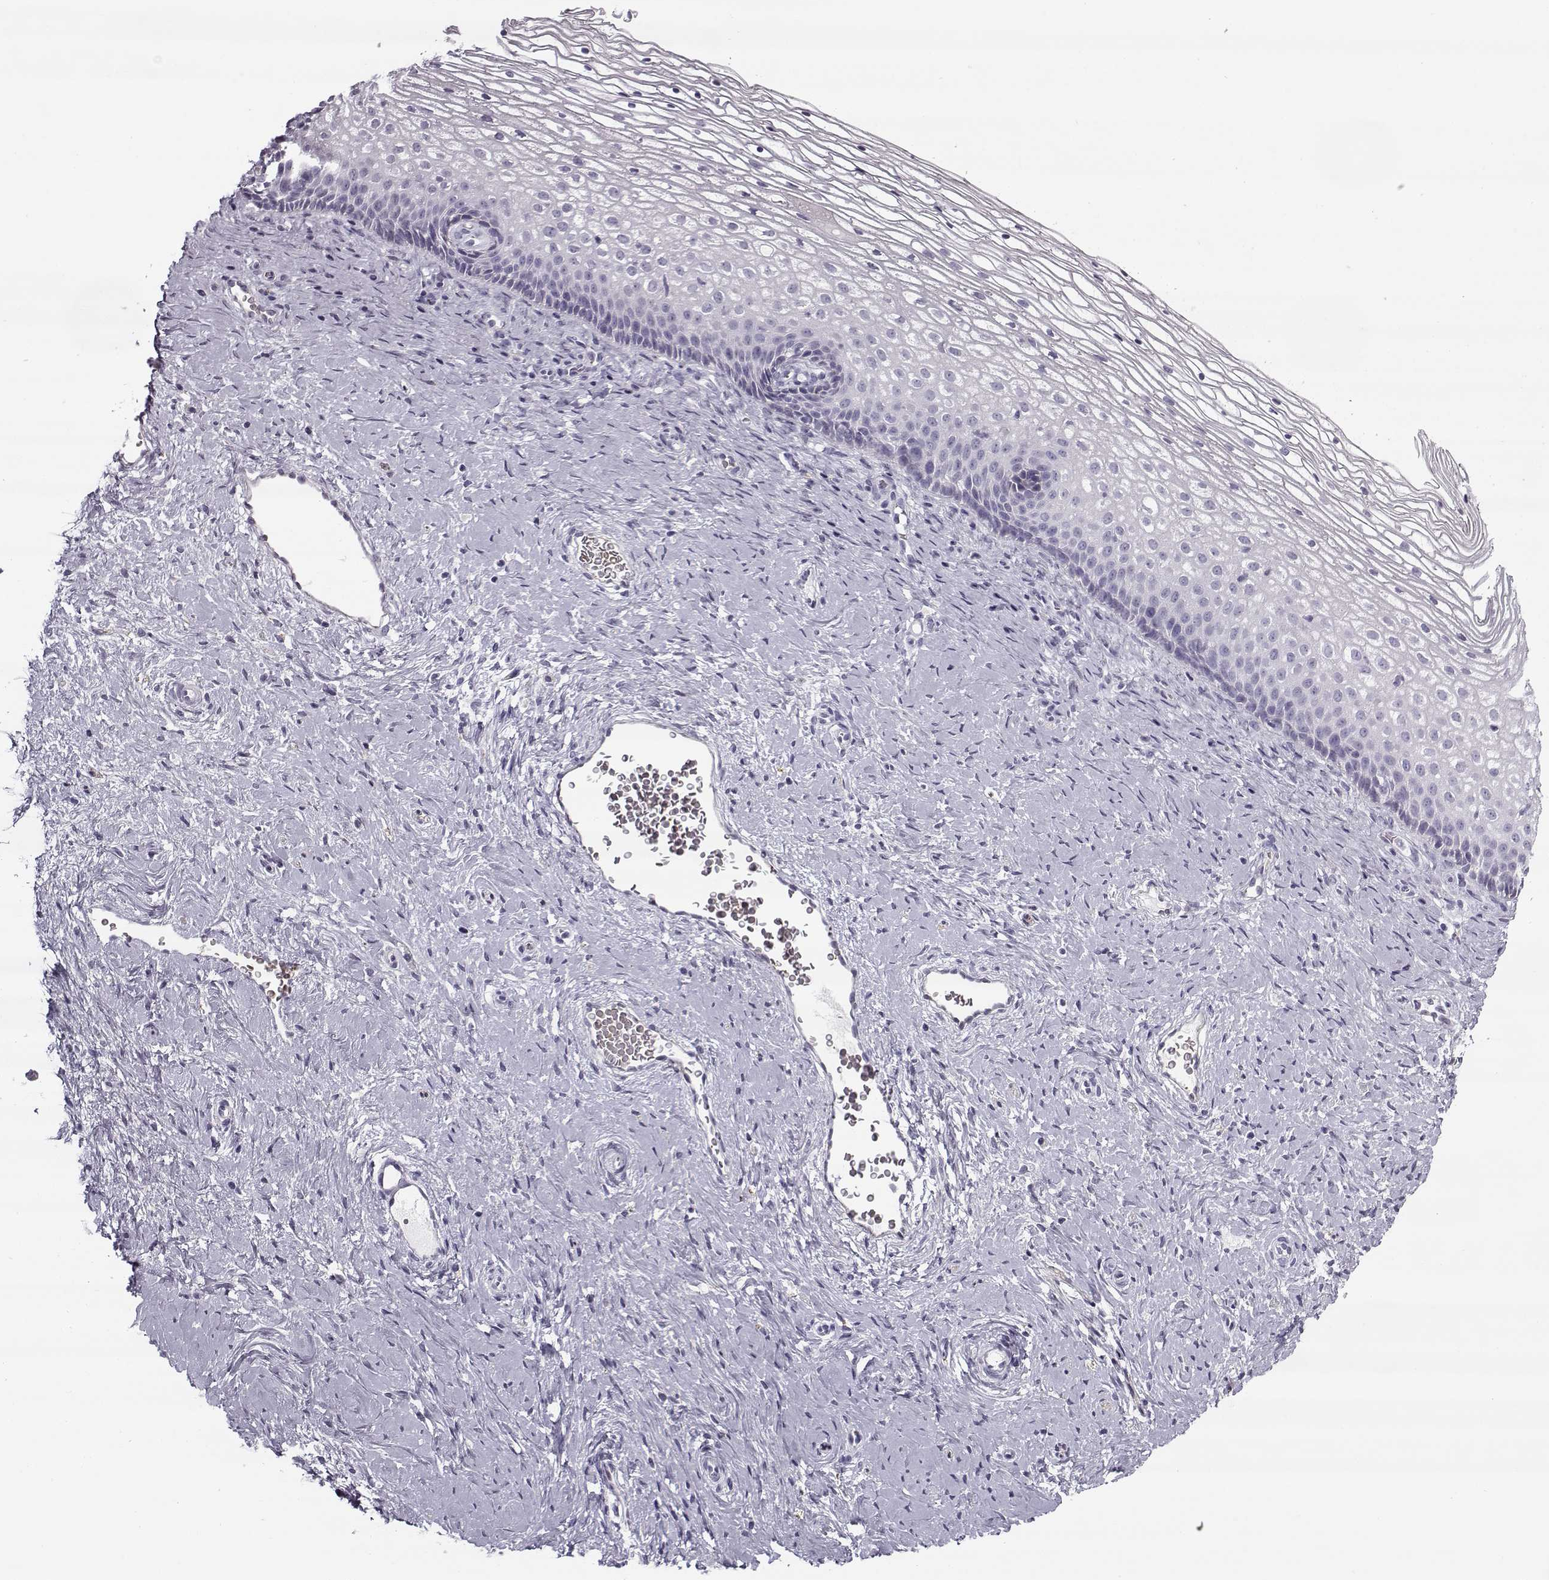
{"staining": {"intensity": "negative", "quantity": "none", "location": "none"}, "tissue": "cervix", "cell_type": "Glandular cells", "image_type": "normal", "snomed": [{"axis": "morphology", "description": "Normal tissue, NOS"}, {"axis": "topography", "description": "Cervix"}], "caption": "Micrograph shows no significant protein staining in glandular cells of benign cervix. The staining is performed using DAB brown chromogen with nuclei counter-stained in using hematoxylin.", "gene": "SNCA", "patient": {"sex": "female", "age": 34}}